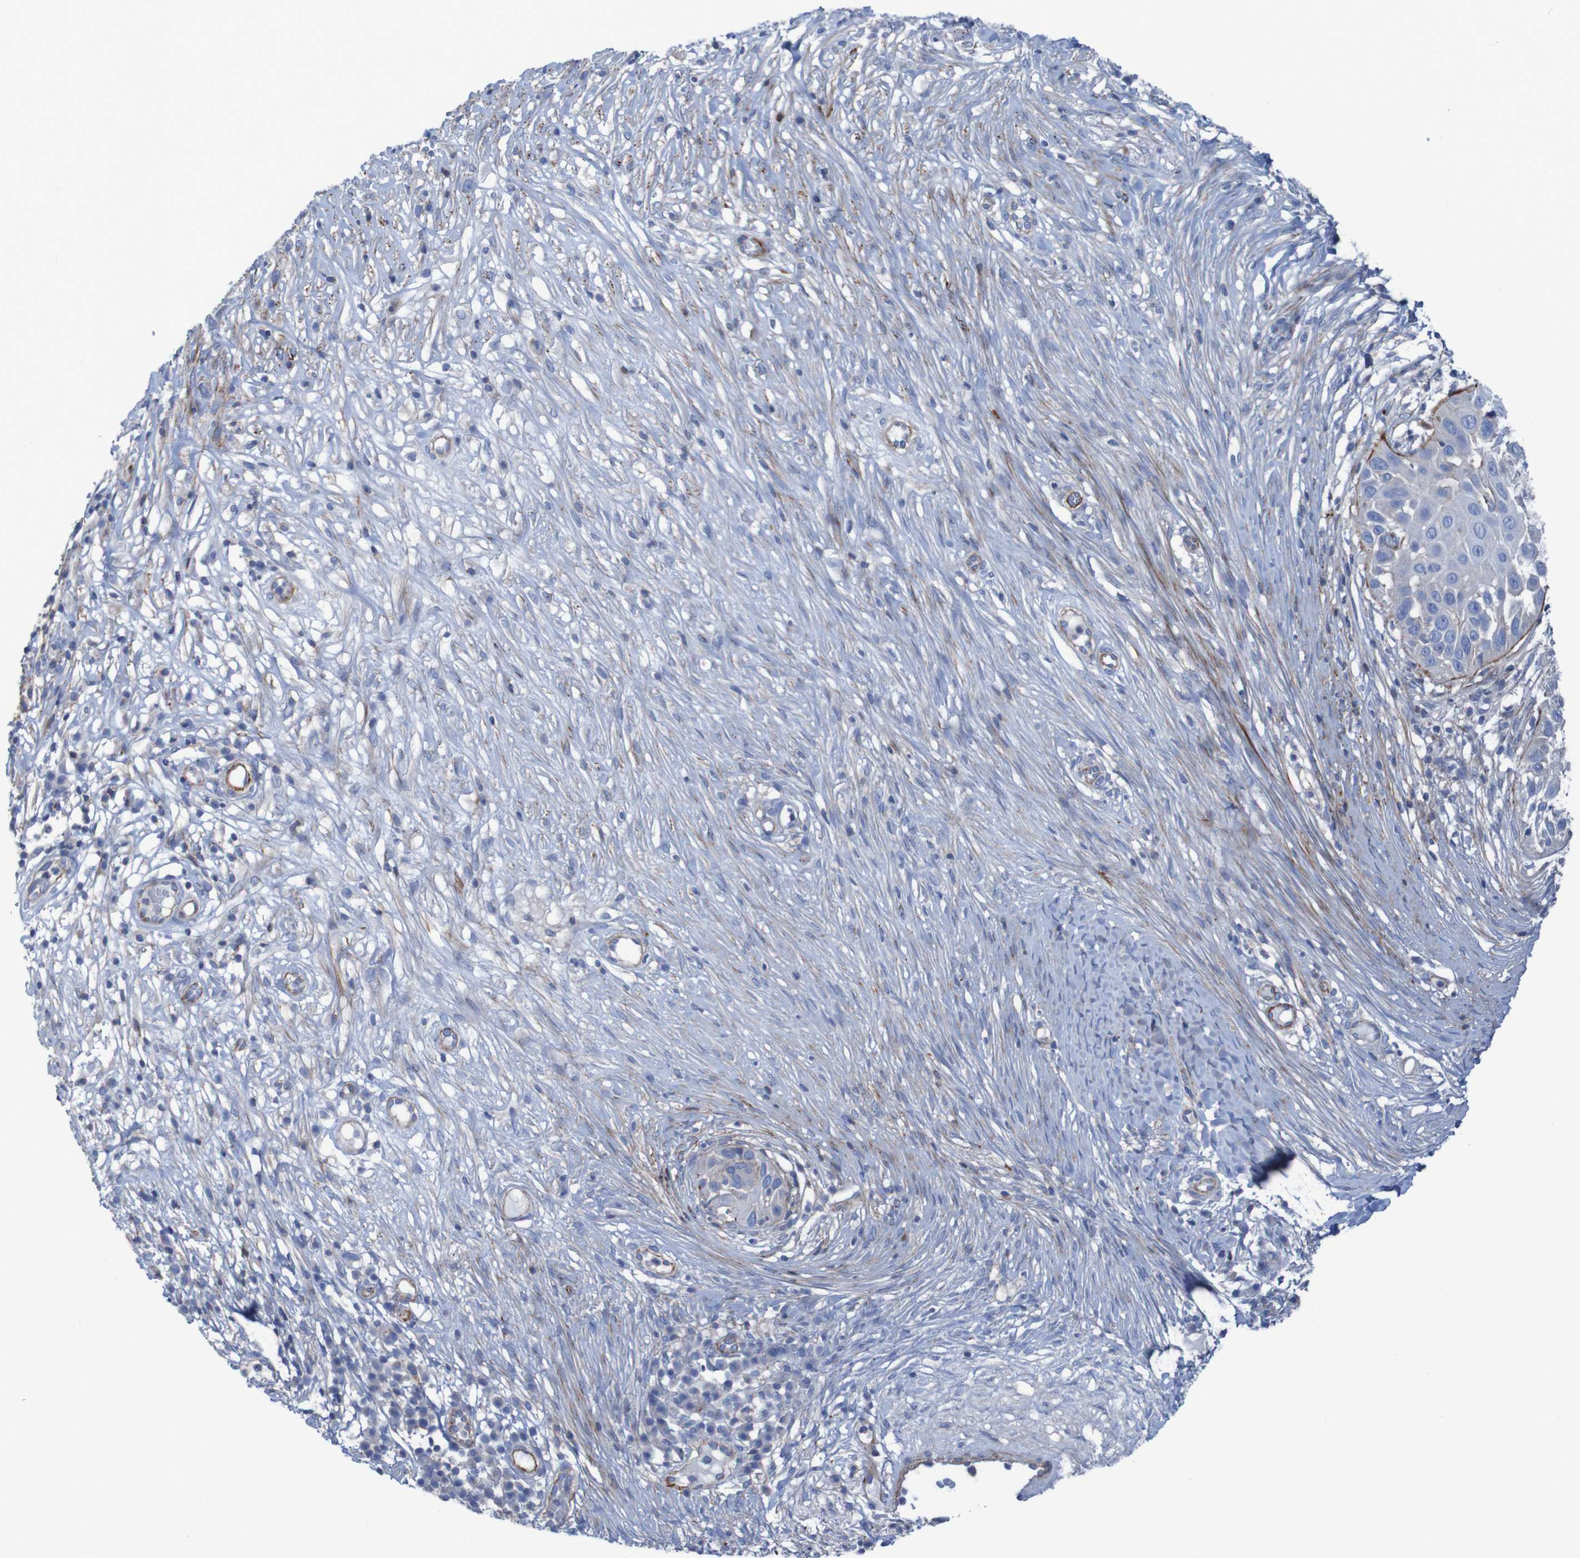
{"staining": {"intensity": "strong", "quantity": "25%-75%", "location": "cytoplasmic/membranous"}, "tissue": "skin cancer", "cell_type": "Tumor cells", "image_type": "cancer", "snomed": [{"axis": "morphology", "description": "Squamous cell carcinoma, NOS"}, {"axis": "topography", "description": "Skin"}], "caption": "About 25%-75% of tumor cells in human skin cancer demonstrate strong cytoplasmic/membranous protein positivity as visualized by brown immunohistochemical staining.", "gene": "RNF182", "patient": {"sex": "female", "age": 44}}